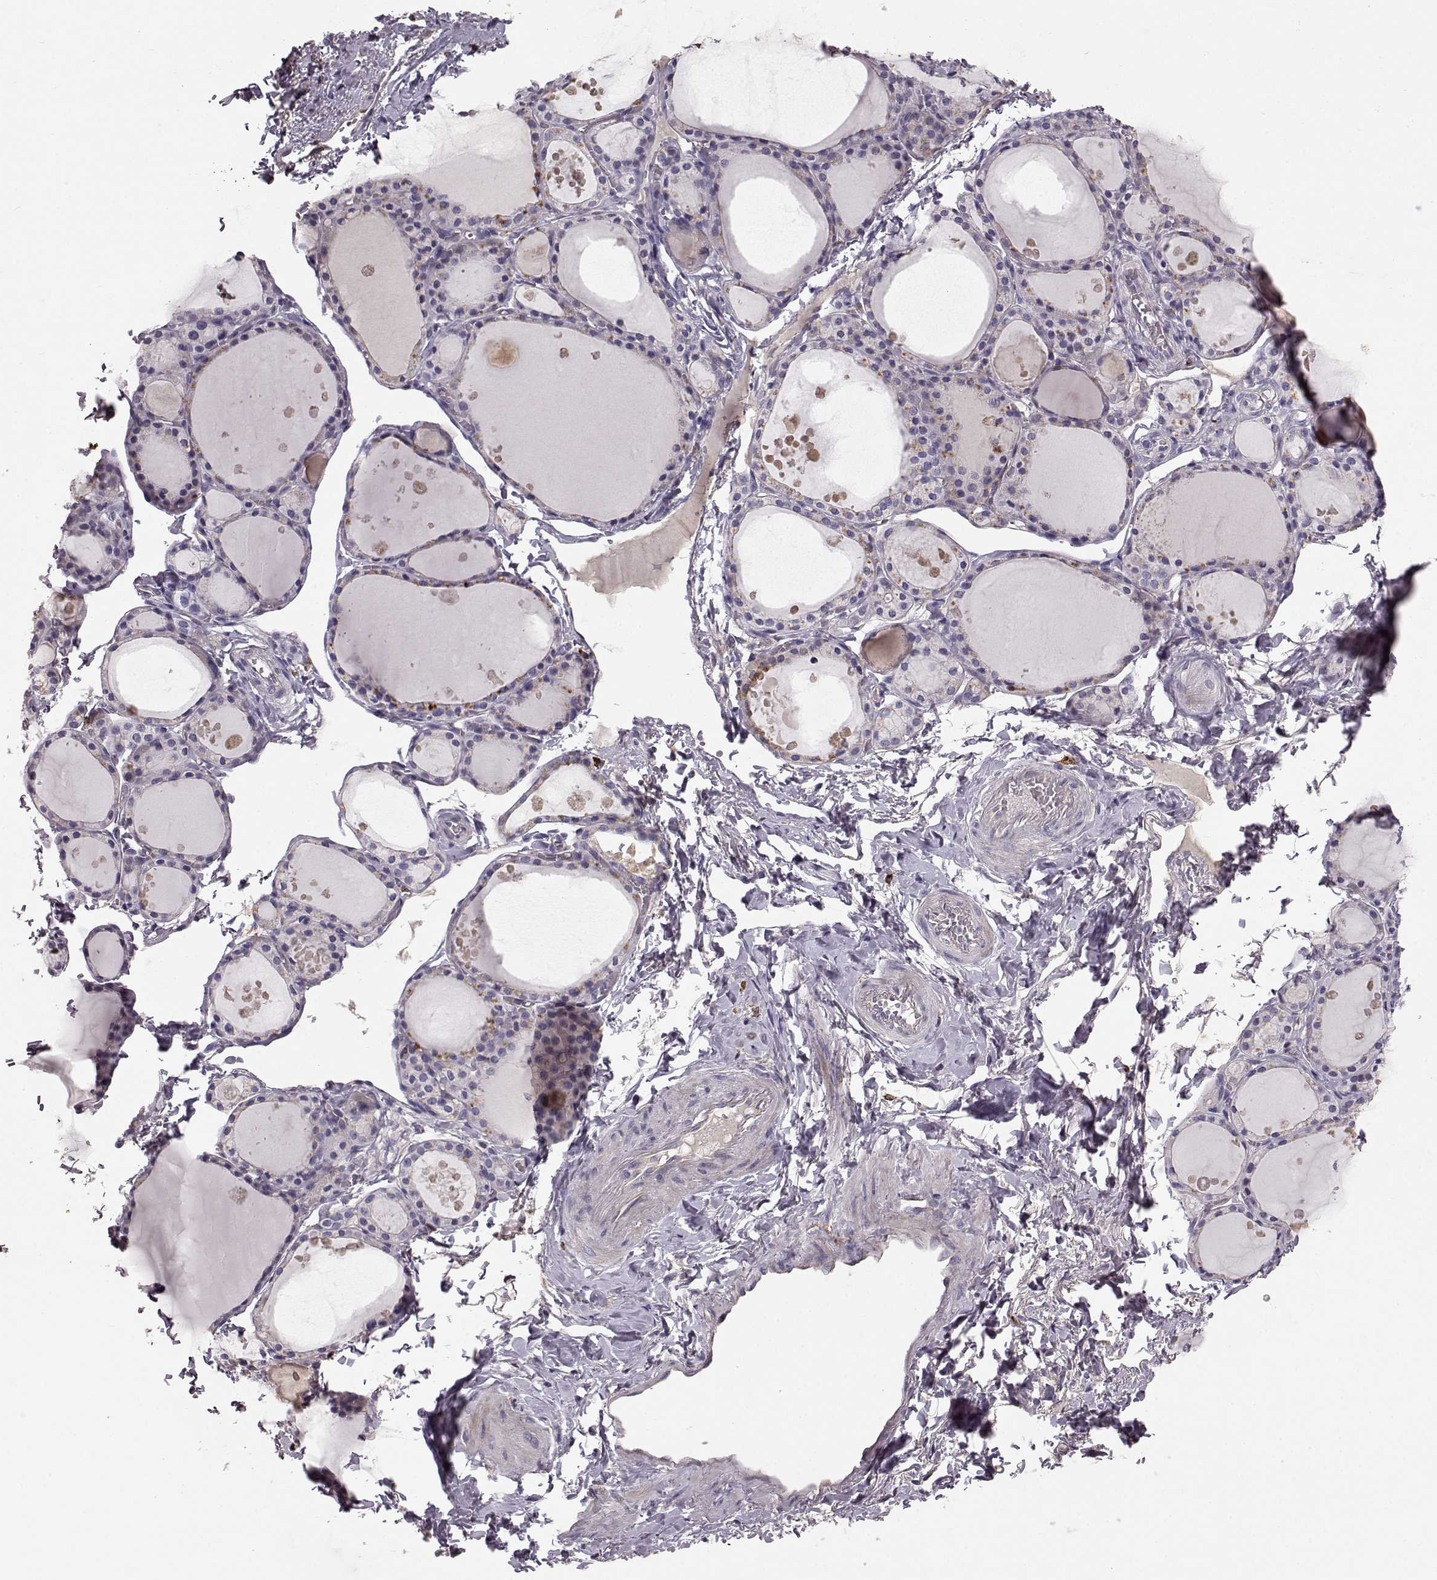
{"staining": {"intensity": "negative", "quantity": "none", "location": "none"}, "tissue": "thyroid gland", "cell_type": "Glandular cells", "image_type": "normal", "snomed": [{"axis": "morphology", "description": "Normal tissue, NOS"}, {"axis": "topography", "description": "Thyroid gland"}], "caption": "Immunohistochemistry of unremarkable human thyroid gland displays no positivity in glandular cells.", "gene": "CCNF", "patient": {"sex": "male", "age": 68}}